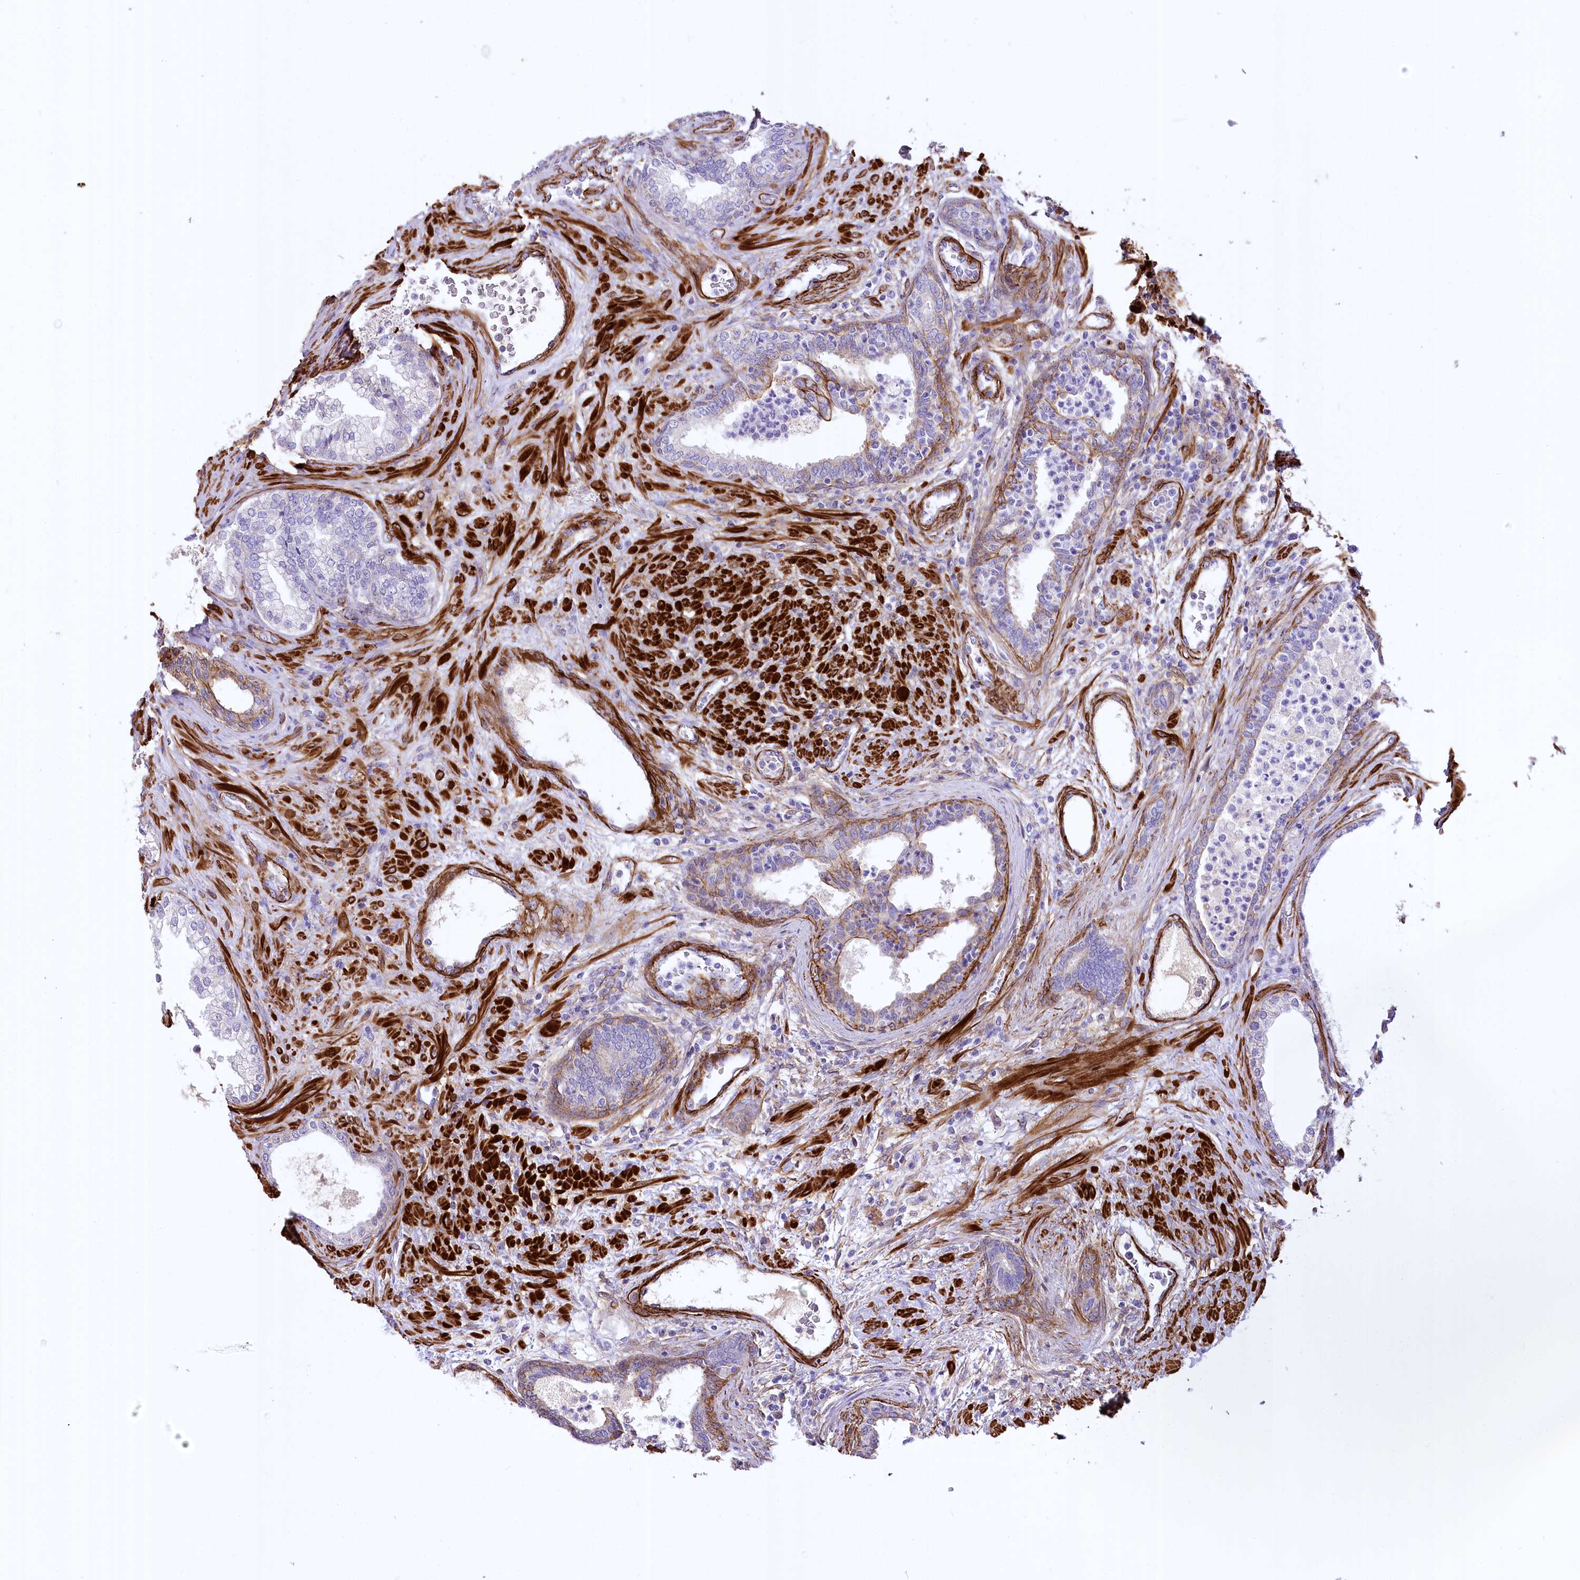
{"staining": {"intensity": "moderate", "quantity": "<25%", "location": "cytoplasmic/membranous"}, "tissue": "prostate", "cell_type": "Glandular cells", "image_type": "normal", "snomed": [{"axis": "morphology", "description": "Normal tissue, NOS"}, {"axis": "topography", "description": "Prostate"}], "caption": "IHC (DAB (3,3'-diaminobenzidine)) staining of unremarkable prostate reveals moderate cytoplasmic/membranous protein staining in approximately <25% of glandular cells. Using DAB (brown) and hematoxylin (blue) stains, captured at high magnification using brightfield microscopy.", "gene": "SYNPO2", "patient": {"sex": "male", "age": 76}}